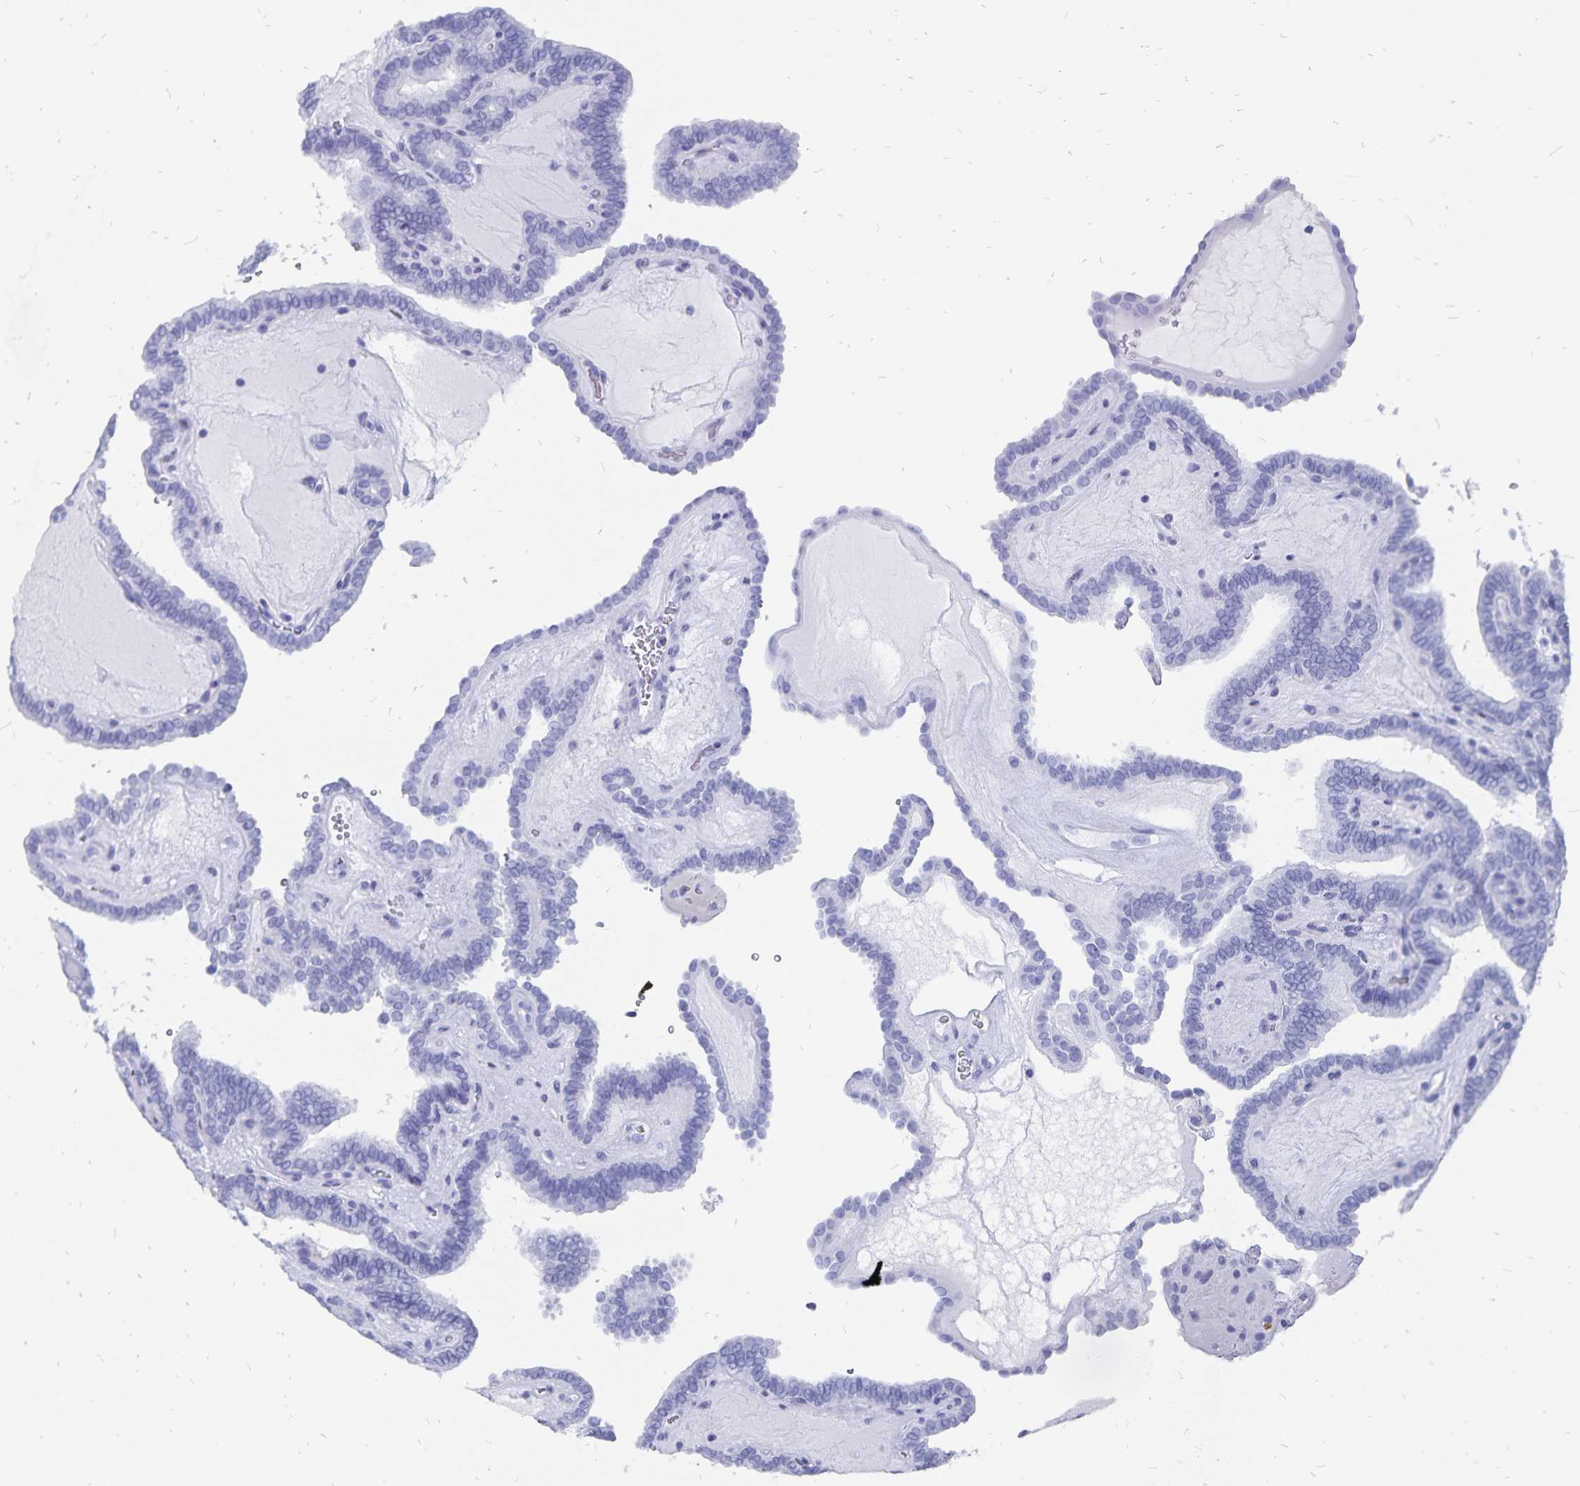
{"staining": {"intensity": "negative", "quantity": "none", "location": "none"}, "tissue": "thyroid cancer", "cell_type": "Tumor cells", "image_type": "cancer", "snomed": [{"axis": "morphology", "description": "Papillary adenocarcinoma, NOS"}, {"axis": "topography", "description": "Thyroid gland"}], "caption": "Thyroid papillary adenocarcinoma was stained to show a protein in brown. There is no significant staining in tumor cells.", "gene": "ADH1A", "patient": {"sex": "female", "age": 21}}